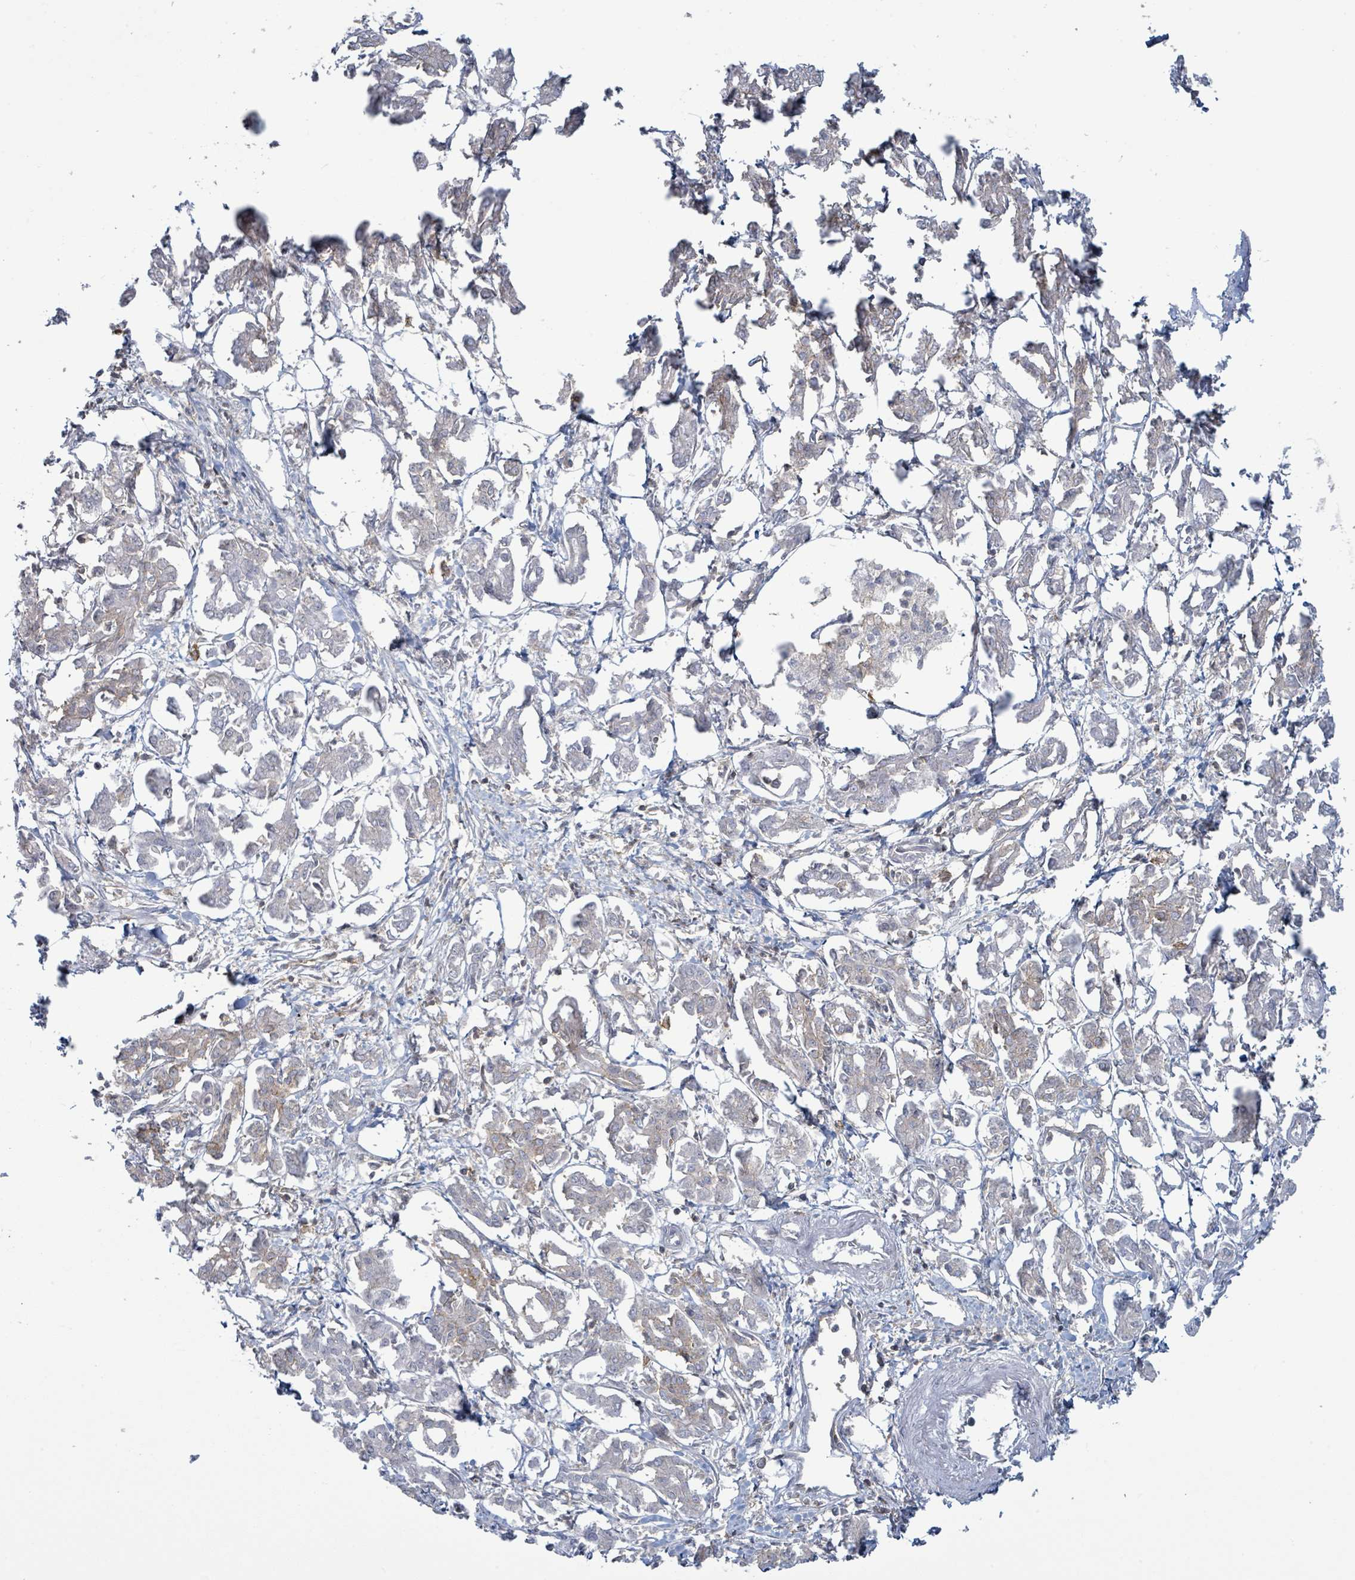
{"staining": {"intensity": "negative", "quantity": "none", "location": "none"}, "tissue": "pancreatic cancer", "cell_type": "Tumor cells", "image_type": "cancer", "snomed": [{"axis": "morphology", "description": "Adenocarcinoma, NOS"}, {"axis": "topography", "description": "Pancreas"}], "caption": "Tumor cells show no significant expression in pancreatic adenocarcinoma.", "gene": "TNFRSF14", "patient": {"sex": "male", "age": 61}}